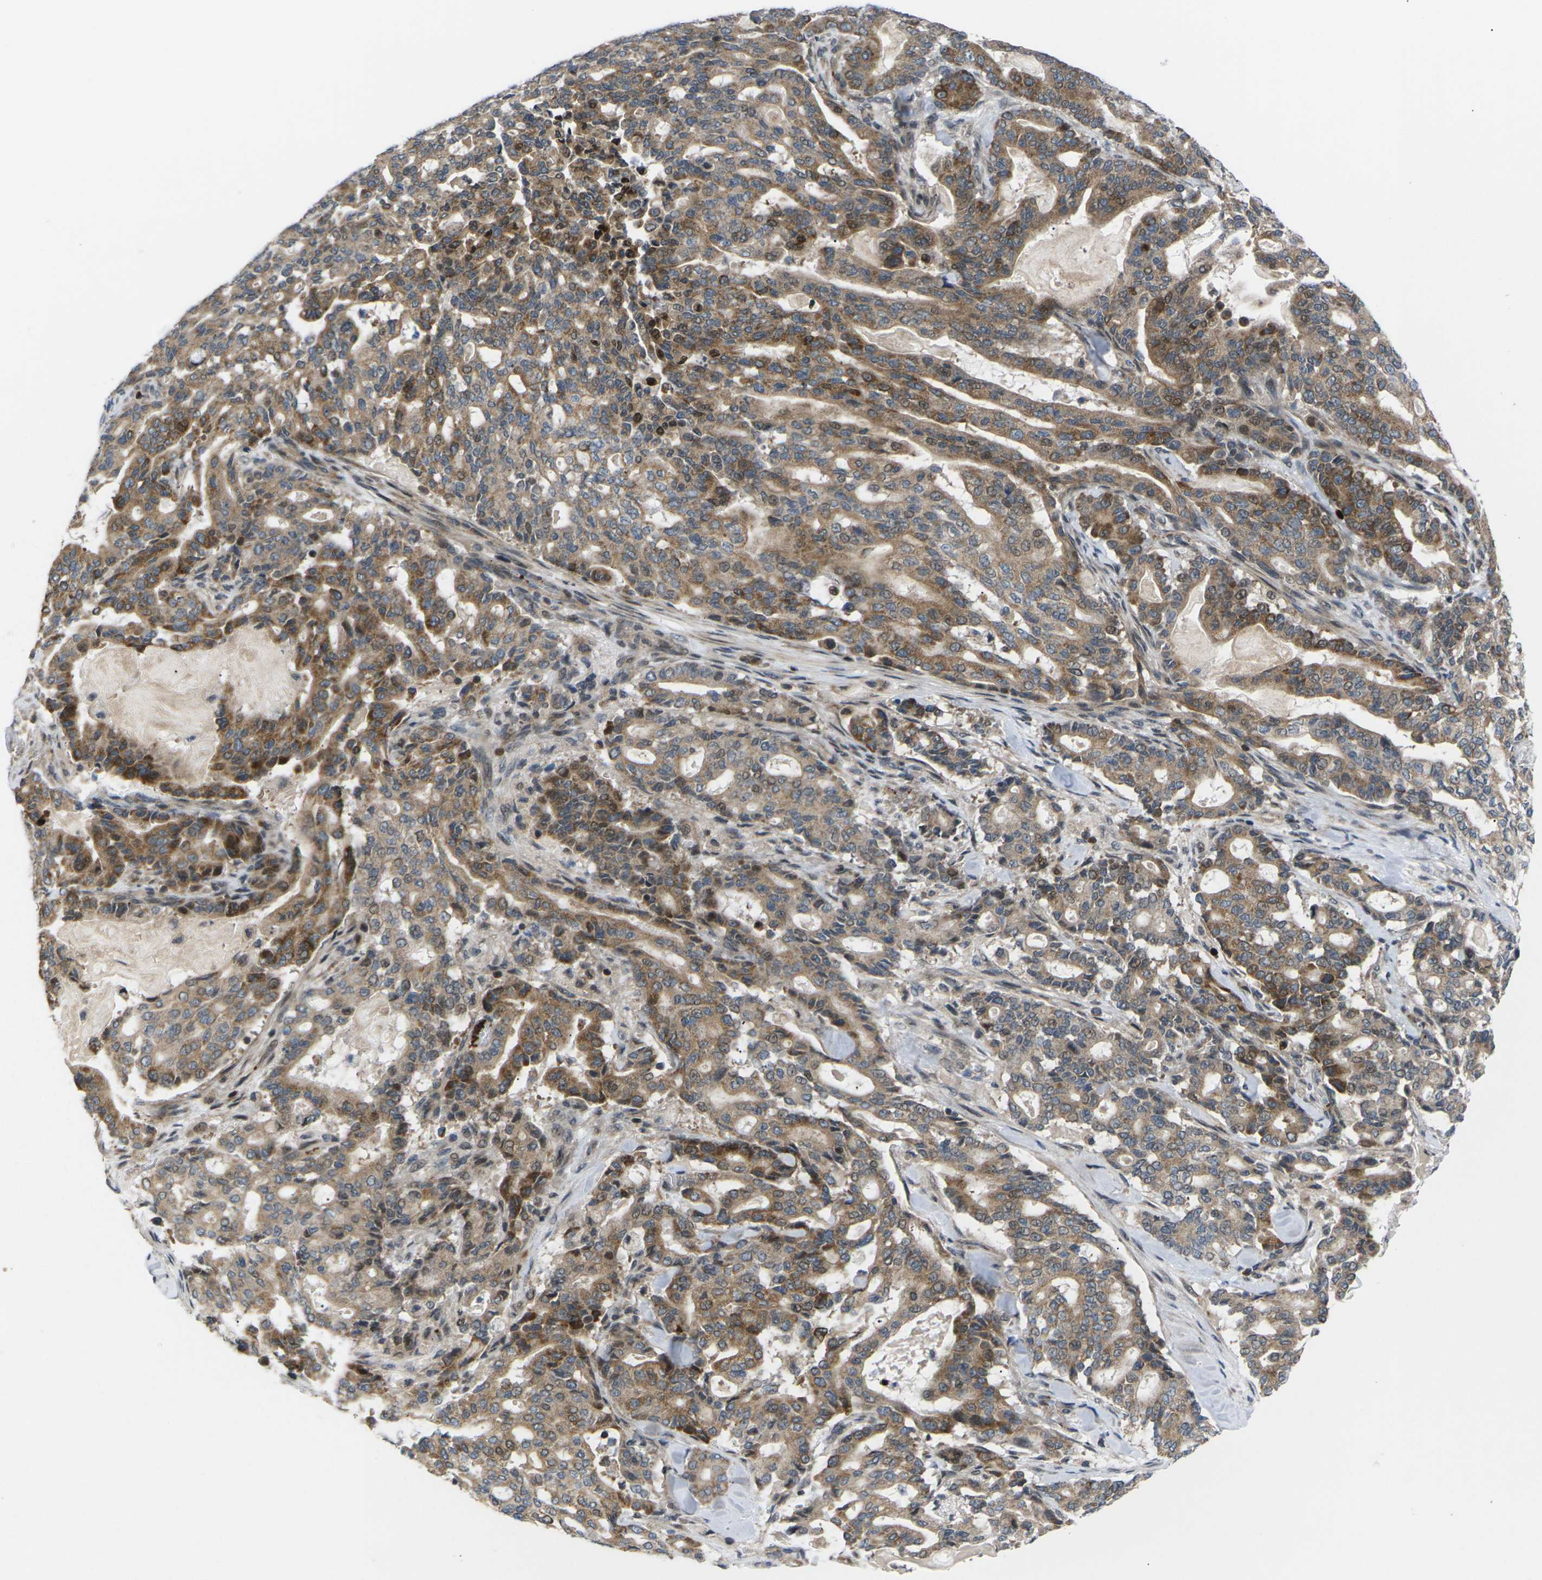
{"staining": {"intensity": "moderate", "quantity": ">75%", "location": "cytoplasmic/membranous"}, "tissue": "pancreatic cancer", "cell_type": "Tumor cells", "image_type": "cancer", "snomed": [{"axis": "morphology", "description": "Adenocarcinoma, NOS"}, {"axis": "topography", "description": "Pancreas"}], "caption": "Pancreatic cancer (adenocarcinoma) stained for a protein (brown) exhibits moderate cytoplasmic/membranous positive staining in about >75% of tumor cells.", "gene": "RPS6KA3", "patient": {"sex": "male", "age": 63}}